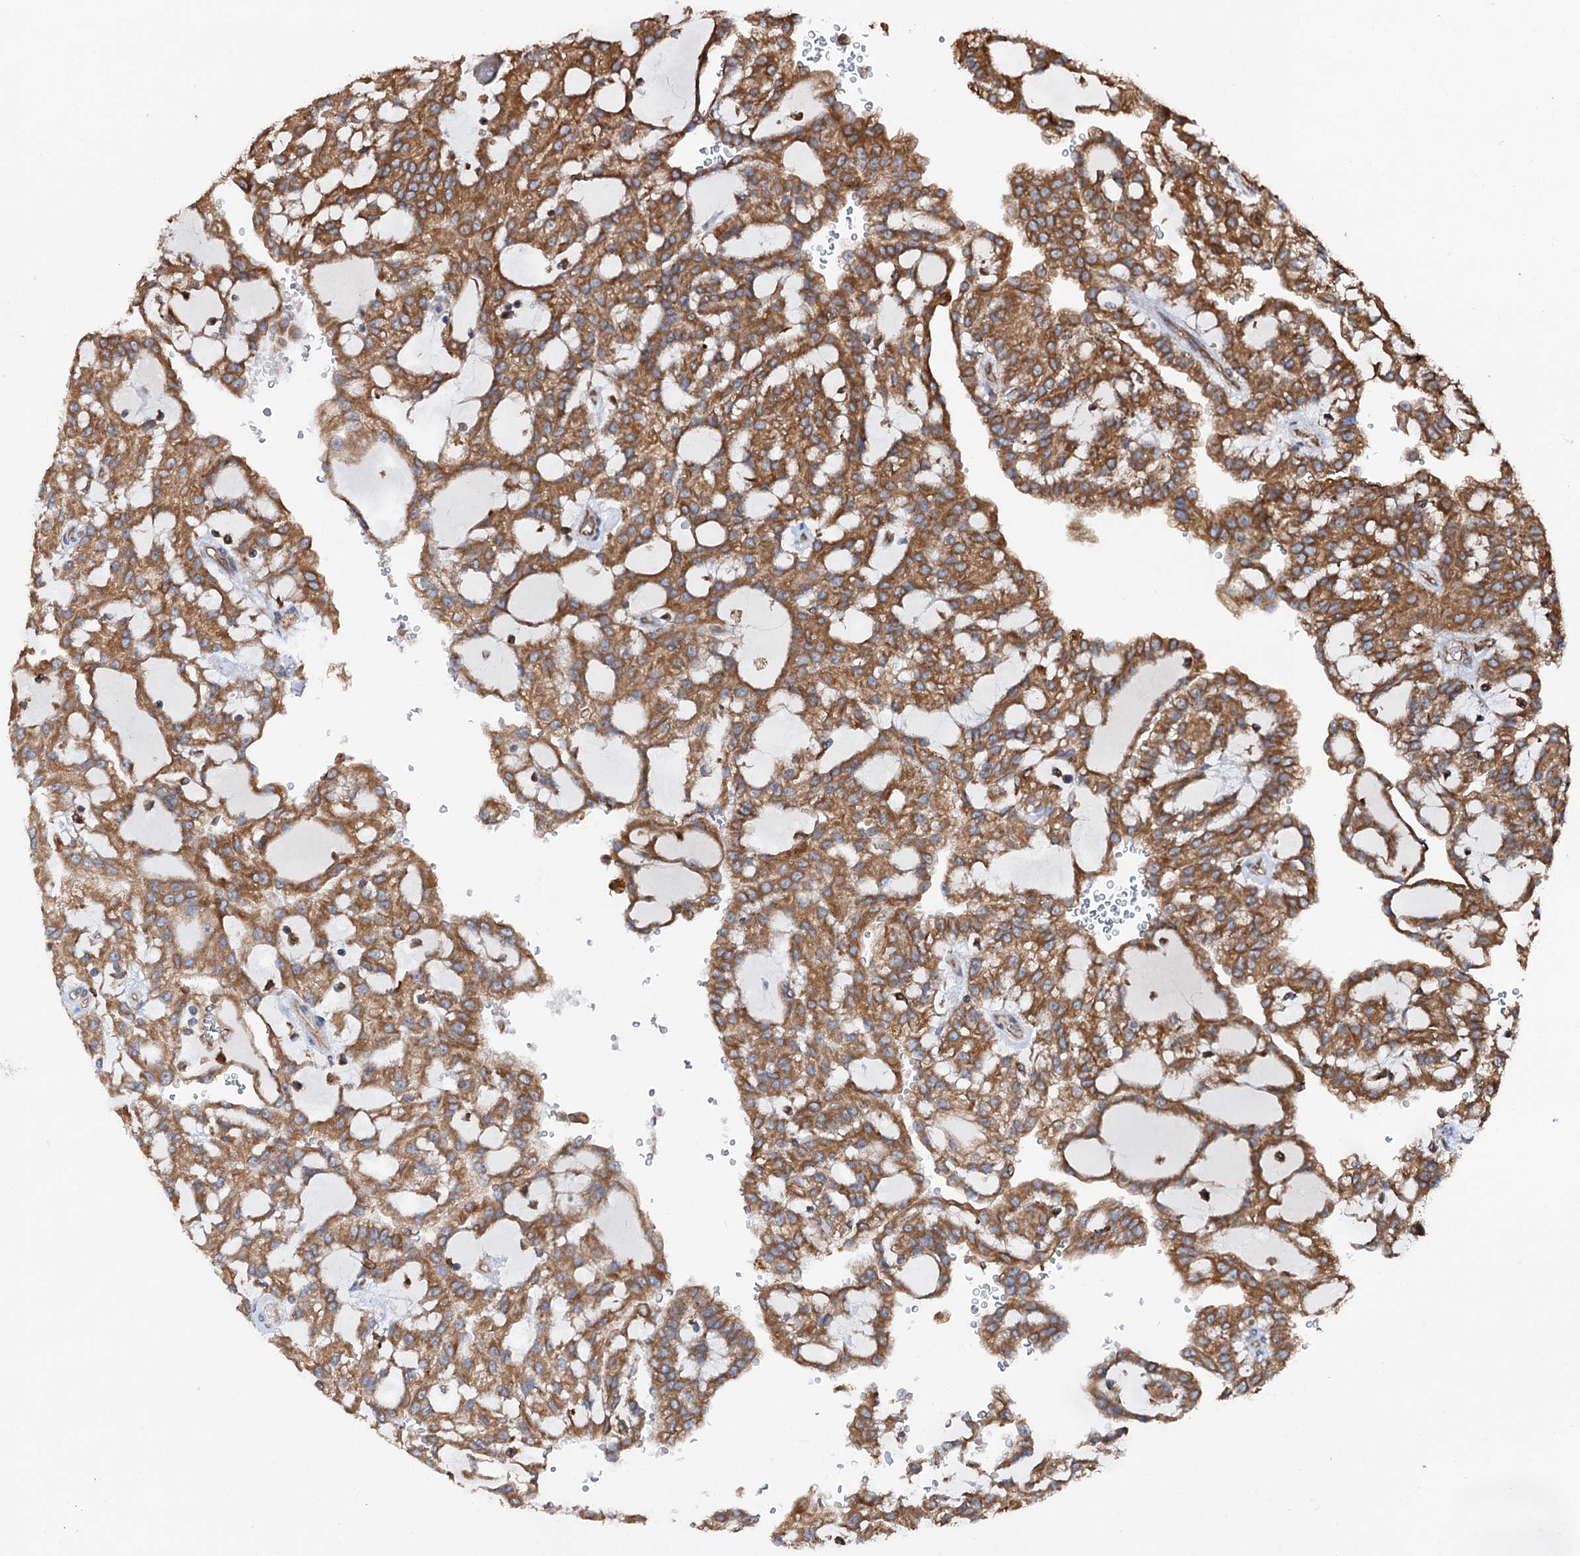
{"staining": {"intensity": "moderate", "quantity": ">75%", "location": "cytoplasmic/membranous"}, "tissue": "renal cancer", "cell_type": "Tumor cells", "image_type": "cancer", "snomed": [{"axis": "morphology", "description": "Adenocarcinoma, NOS"}, {"axis": "topography", "description": "Kidney"}], "caption": "Immunohistochemical staining of human adenocarcinoma (renal) displays medium levels of moderate cytoplasmic/membranous positivity in approximately >75% of tumor cells. (DAB (3,3'-diaminobenzidine) IHC, brown staining for protein, blue staining for nuclei).", "gene": "ERP29", "patient": {"sex": "male", "age": 63}}